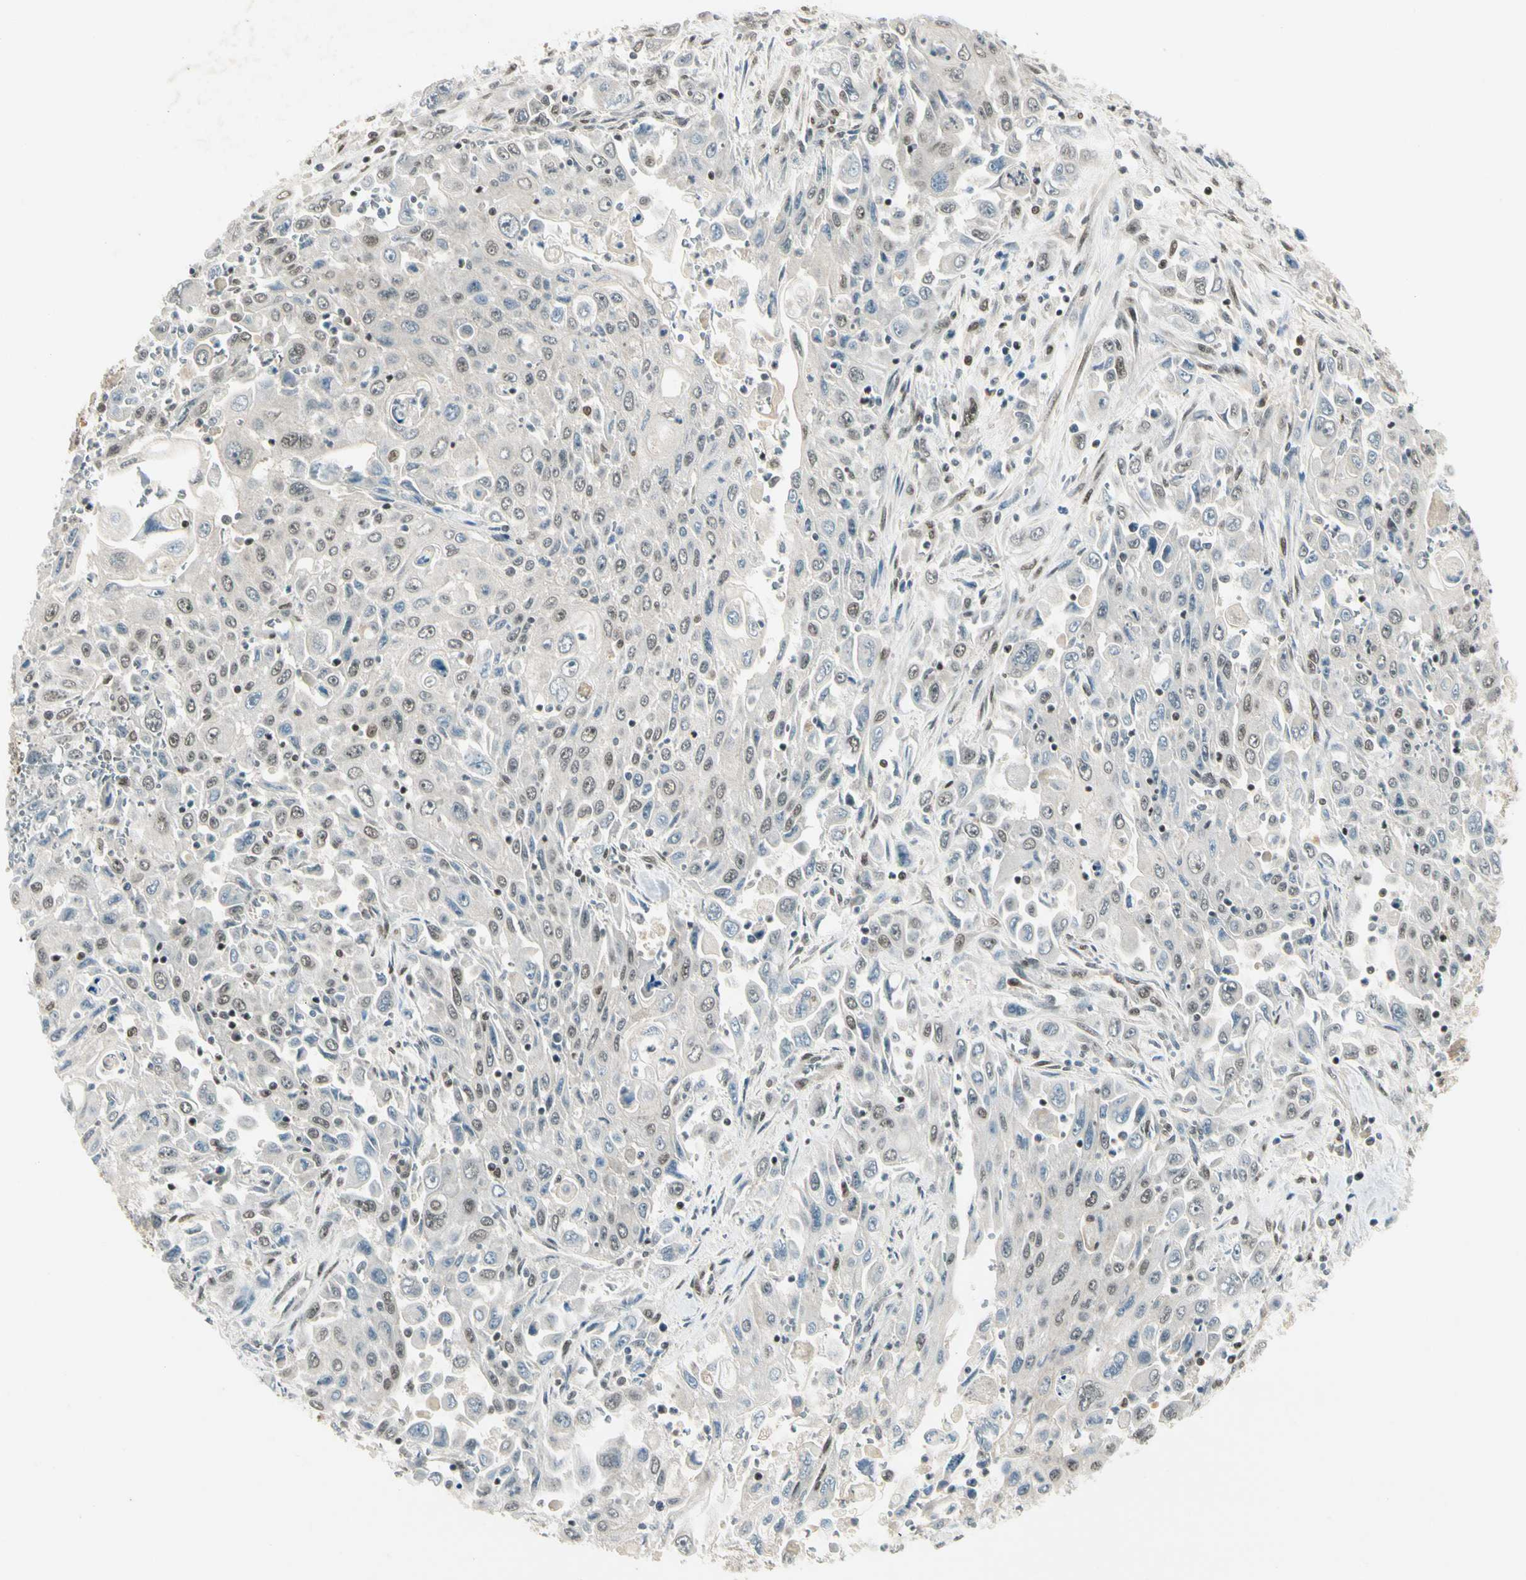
{"staining": {"intensity": "moderate", "quantity": "25%-75%", "location": "nuclear"}, "tissue": "pancreatic cancer", "cell_type": "Tumor cells", "image_type": "cancer", "snomed": [{"axis": "morphology", "description": "Adenocarcinoma, NOS"}, {"axis": "topography", "description": "Pancreas"}], "caption": "Tumor cells exhibit moderate nuclear staining in about 25%-75% of cells in pancreatic adenocarcinoma.", "gene": "GTF3A", "patient": {"sex": "male", "age": 70}}